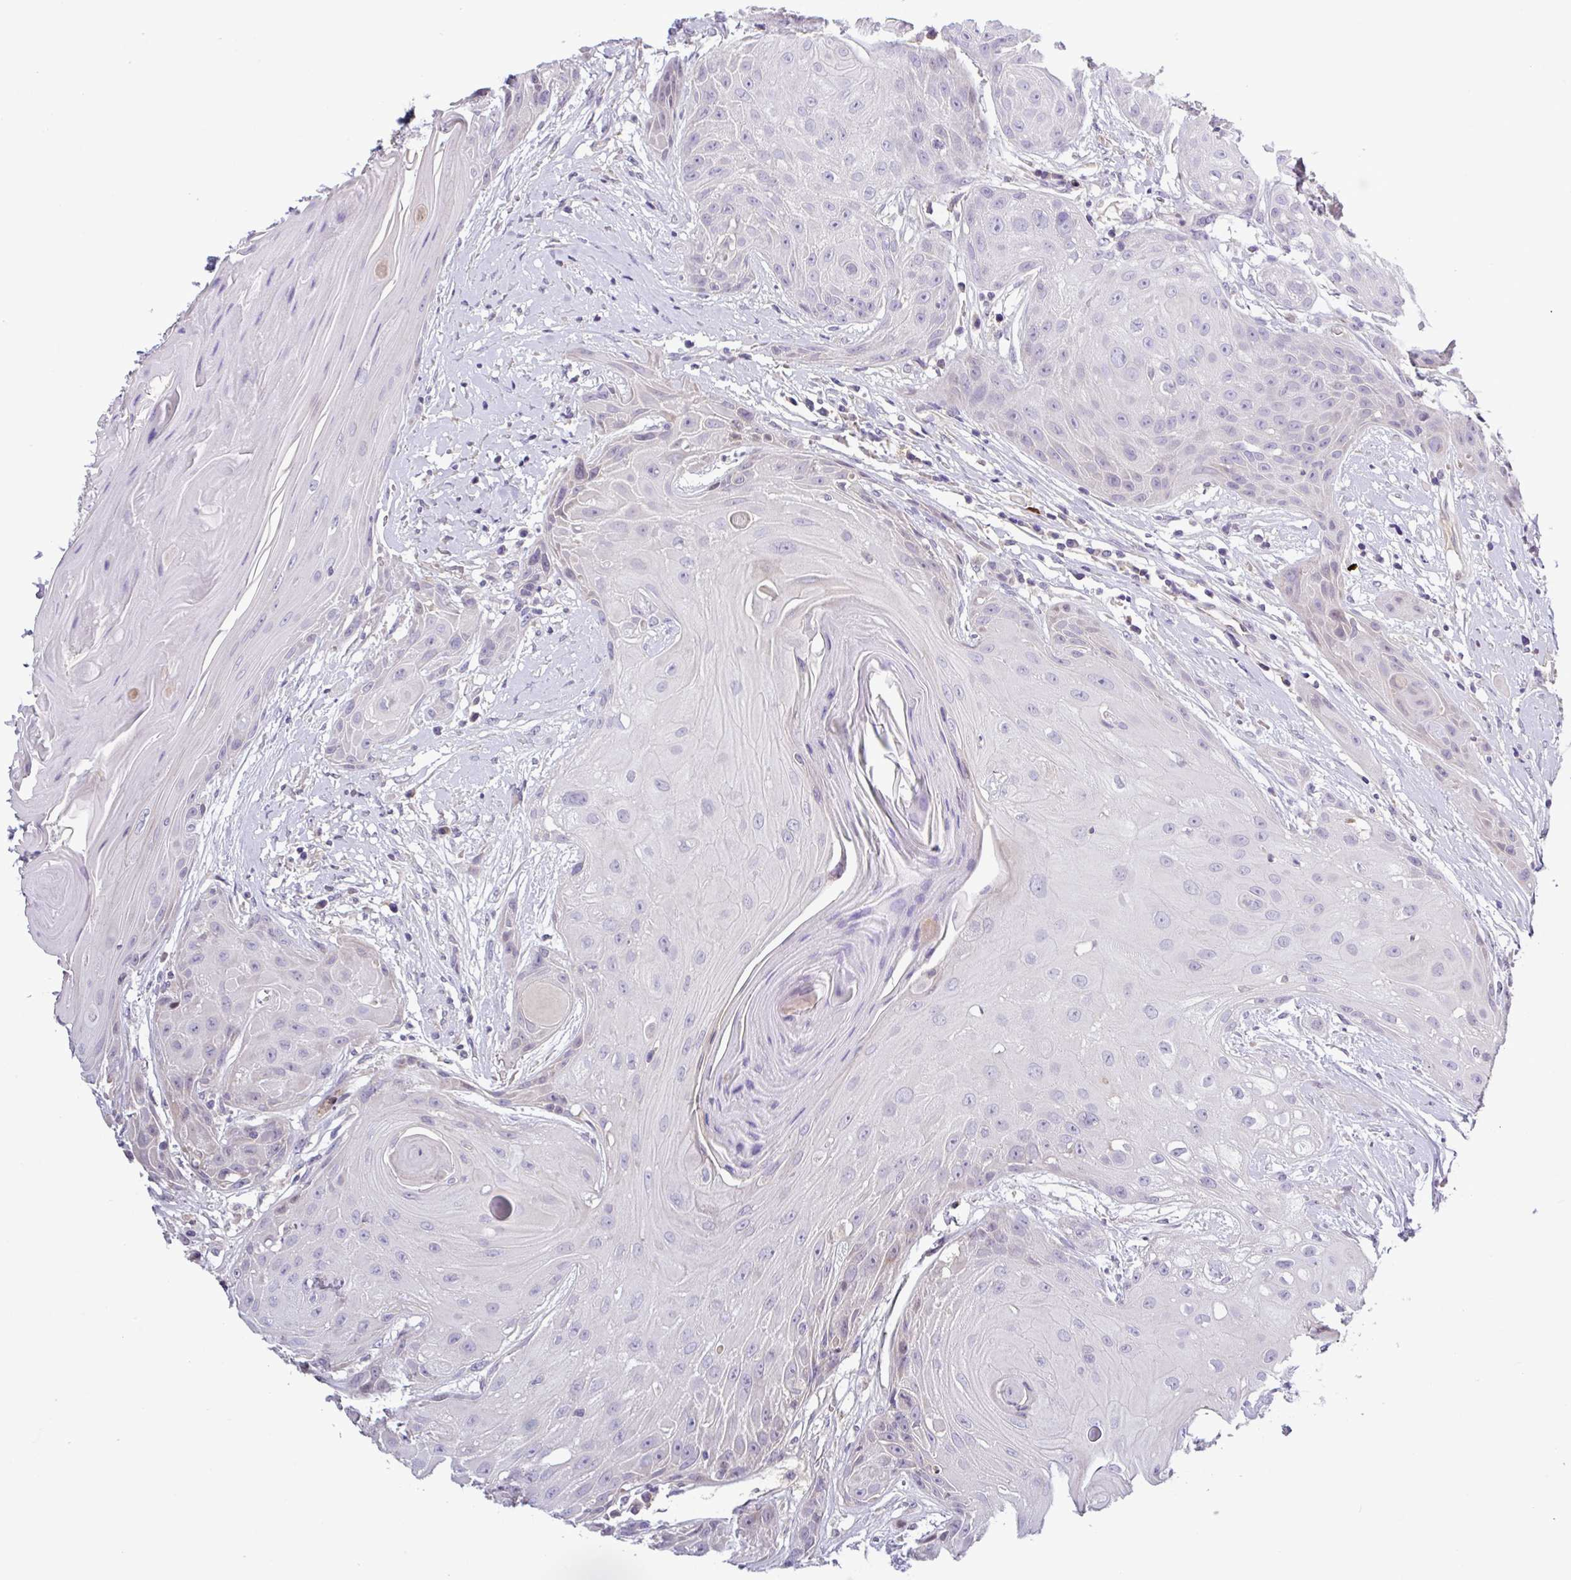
{"staining": {"intensity": "negative", "quantity": "none", "location": "none"}, "tissue": "head and neck cancer", "cell_type": "Tumor cells", "image_type": "cancer", "snomed": [{"axis": "morphology", "description": "Squamous cell carcinoma, NOS"}, {"axis": "topography", "description": "Head-Neck"}], "caption": "Protein analysis of head and neck squamous cell carcinoma exhibits no significant positivity in tumor cells.", "gene": "SFTPB", "patient": {"sex": "female", "age": 73}}